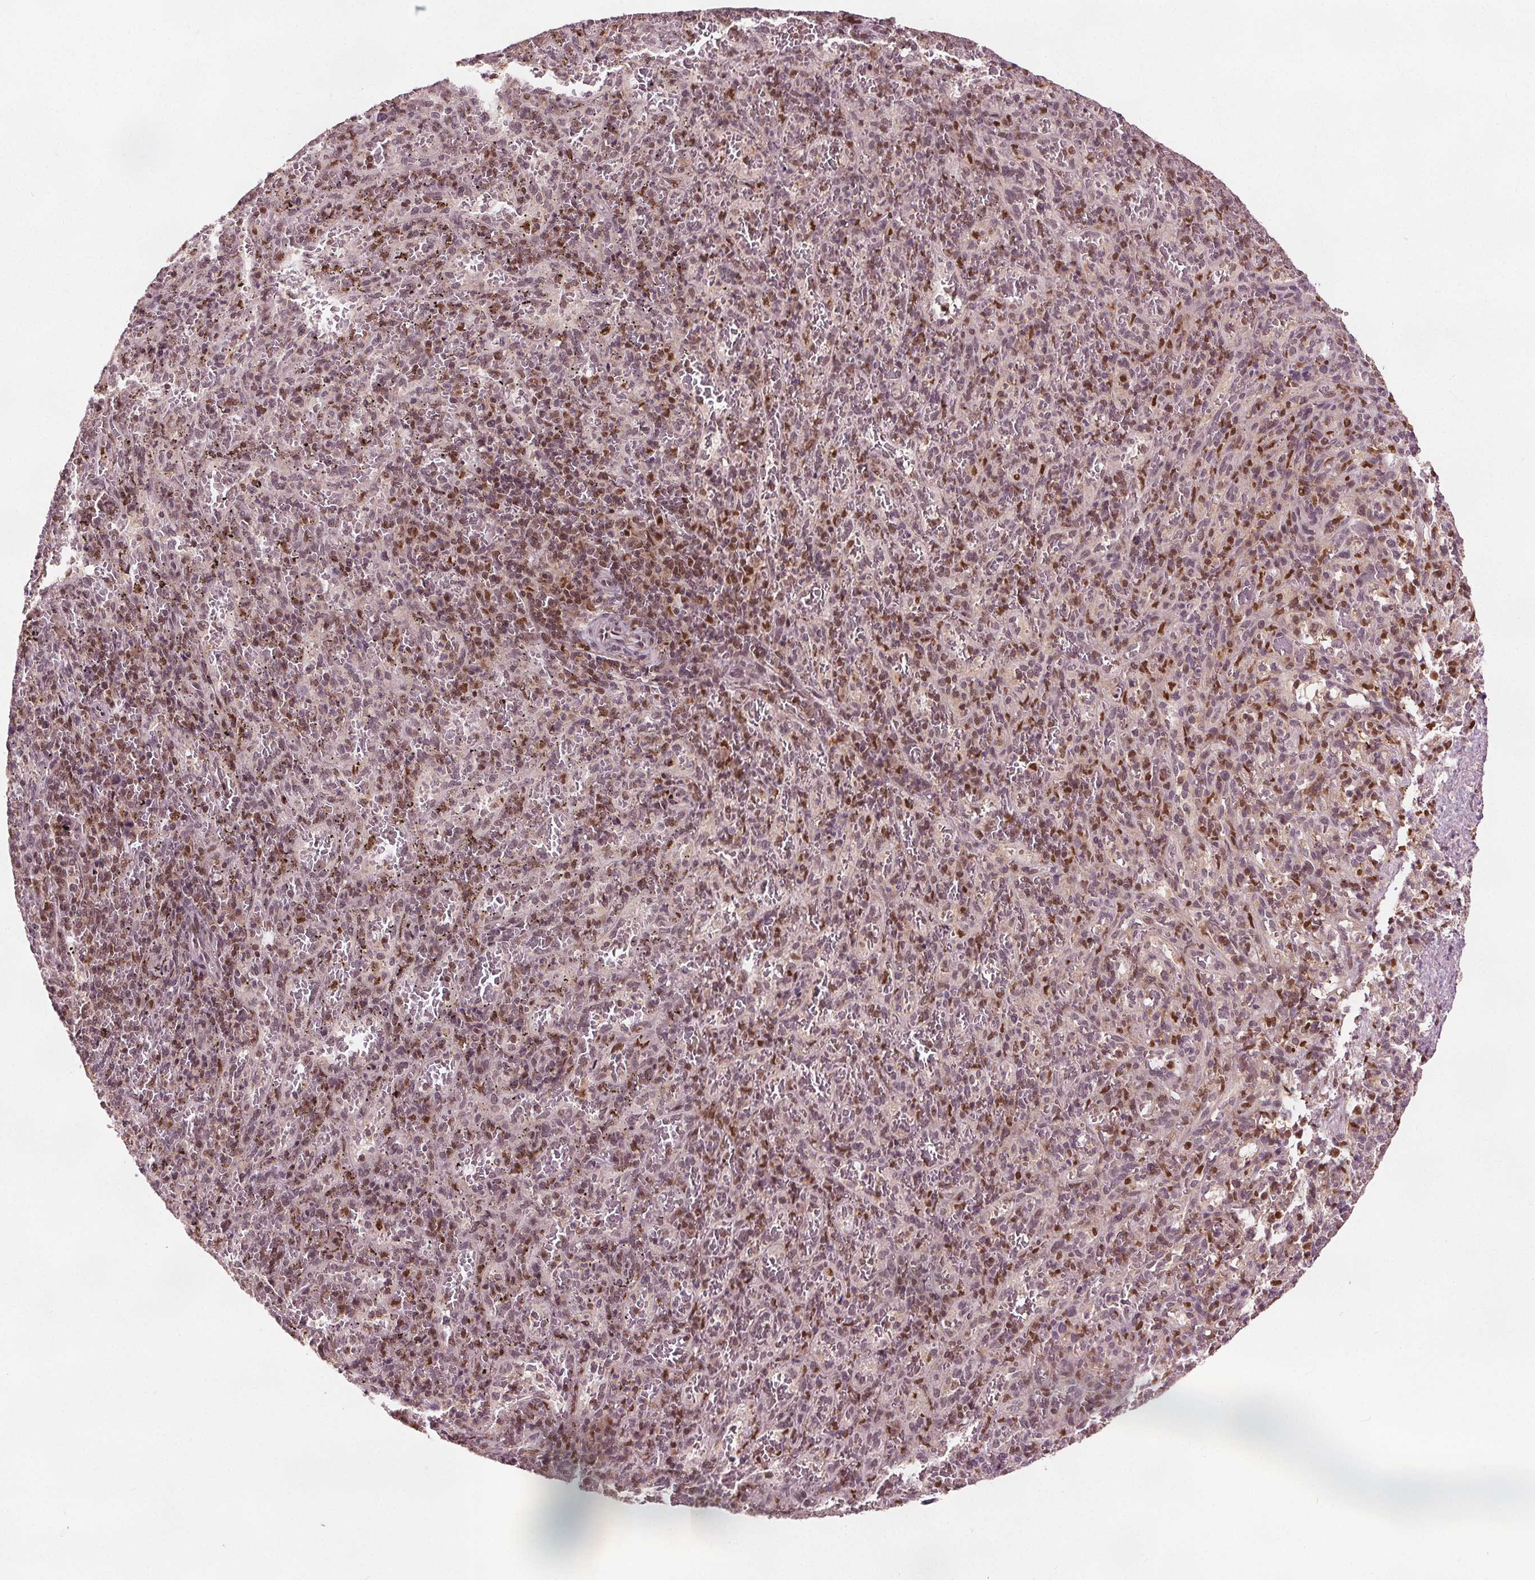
{"staining": {"intensity": "moderate", "quantity": "25%-75%", "location": "nuclear"}, "tissue": "spleen", "cell_type": "Cells in red pulp", "image_type": "normal", "snomed": [{"axis": "morphology", "description": "Normal tissue, NOS"}, {"axis": "topography", "description": "Spleen"}], "caption": "IHC histopathology image of normal spleen stained for a protein (brown), which demonstrates medium levels of moderate nuclear positivity in about 25%-75% of cells in red pulp.", "gene": "DDX11", "patient": {"sex": "male", "age": 57}}